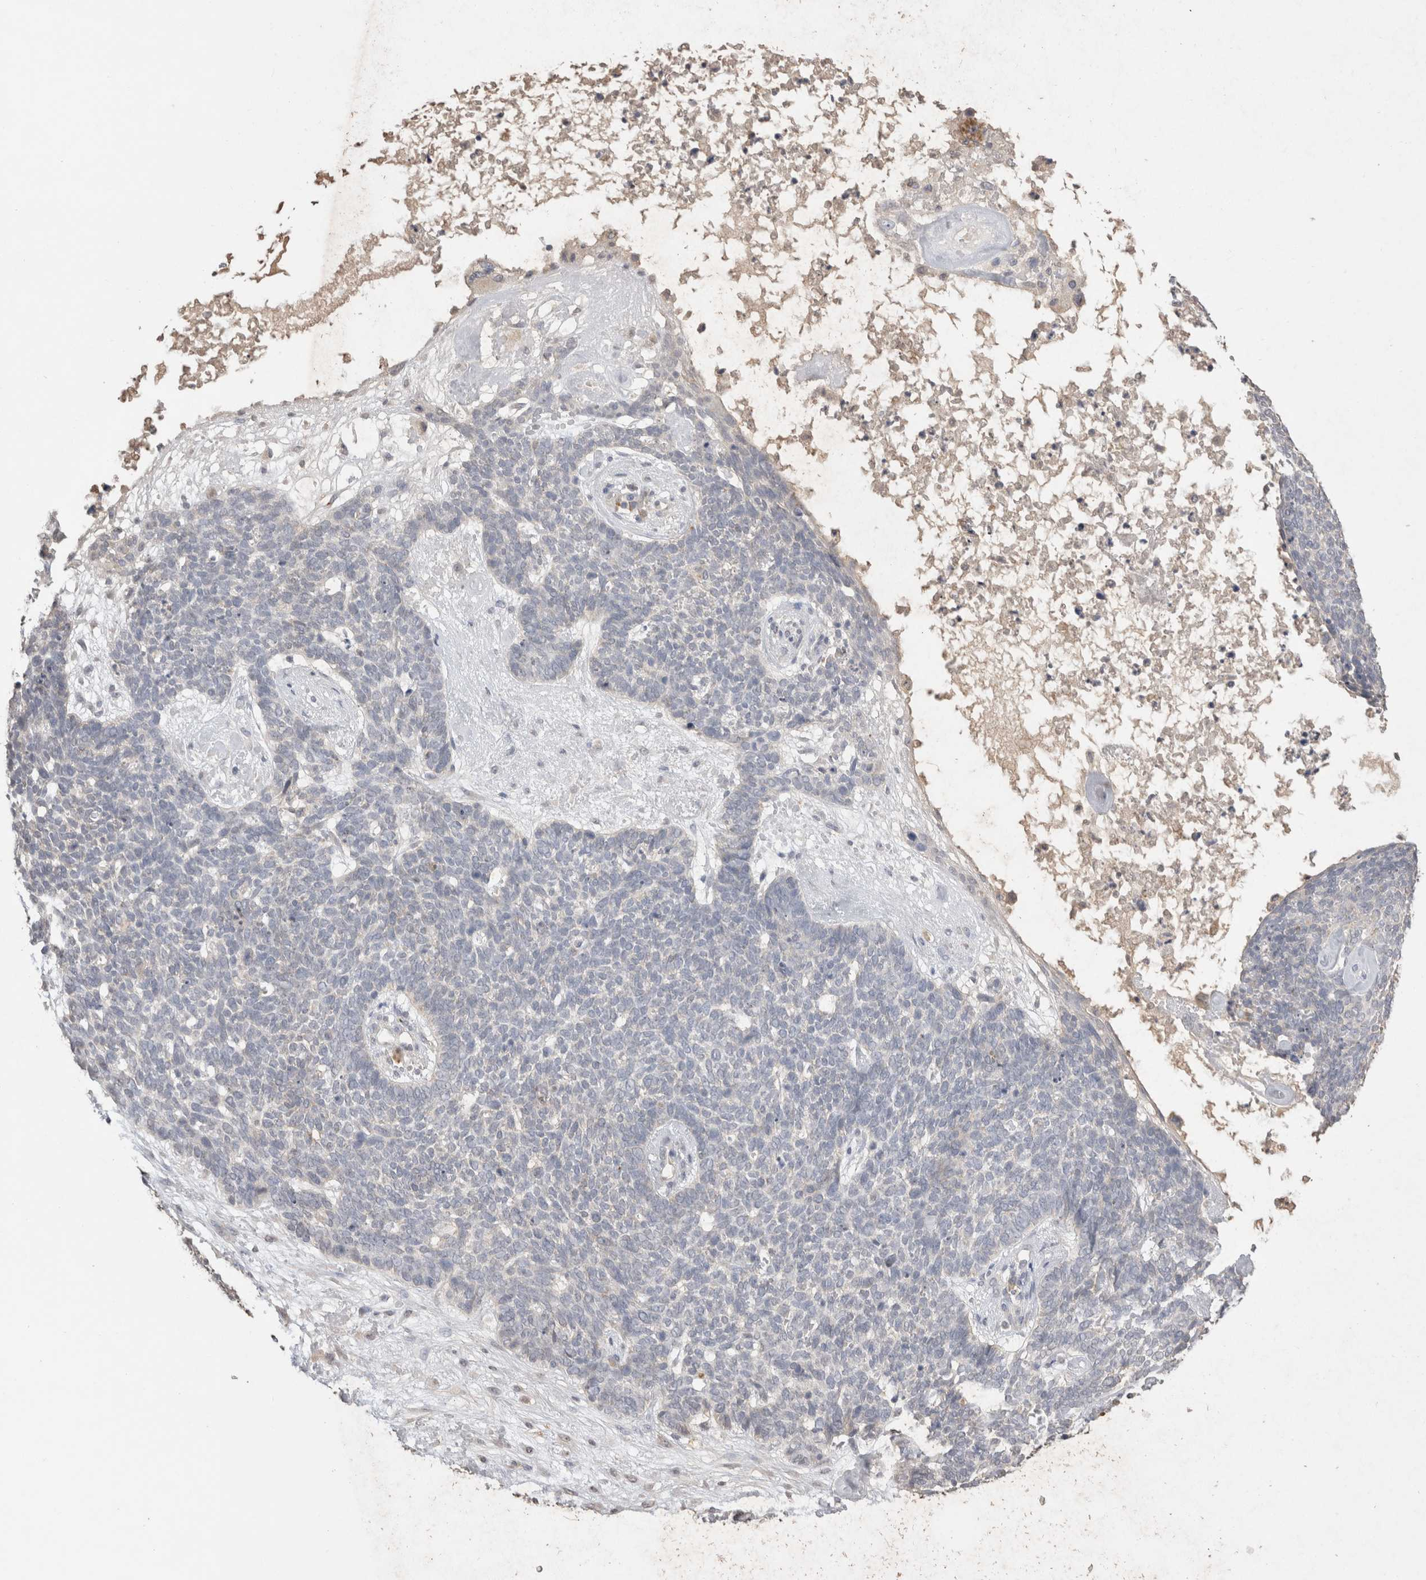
{"staining": {"intensity": "negative", "quantity": "none", "location": "none"}, "tissue": "skin cancer", "cell_type": "Tumor cells", "image_type": "cancer", "snomed": [{"axis": "morphology", "description": "Basal cell carcinoma"}, {"axis": "topography", "description": "Skin"}], "caption": "High magnification brightfield microscopy of basal cell carcinoma (skin) stained with DAB (brown) and counterstained with hematoxylin (blue): tumor cells show no significant staining. (Brightfield microscopy of DAB (3,3'-diaminobenzidine) immunohistochemistry (IHC) at high magnification).", "gene": "NAALADL2", "patient": {"sex": "female", "age": 84}}